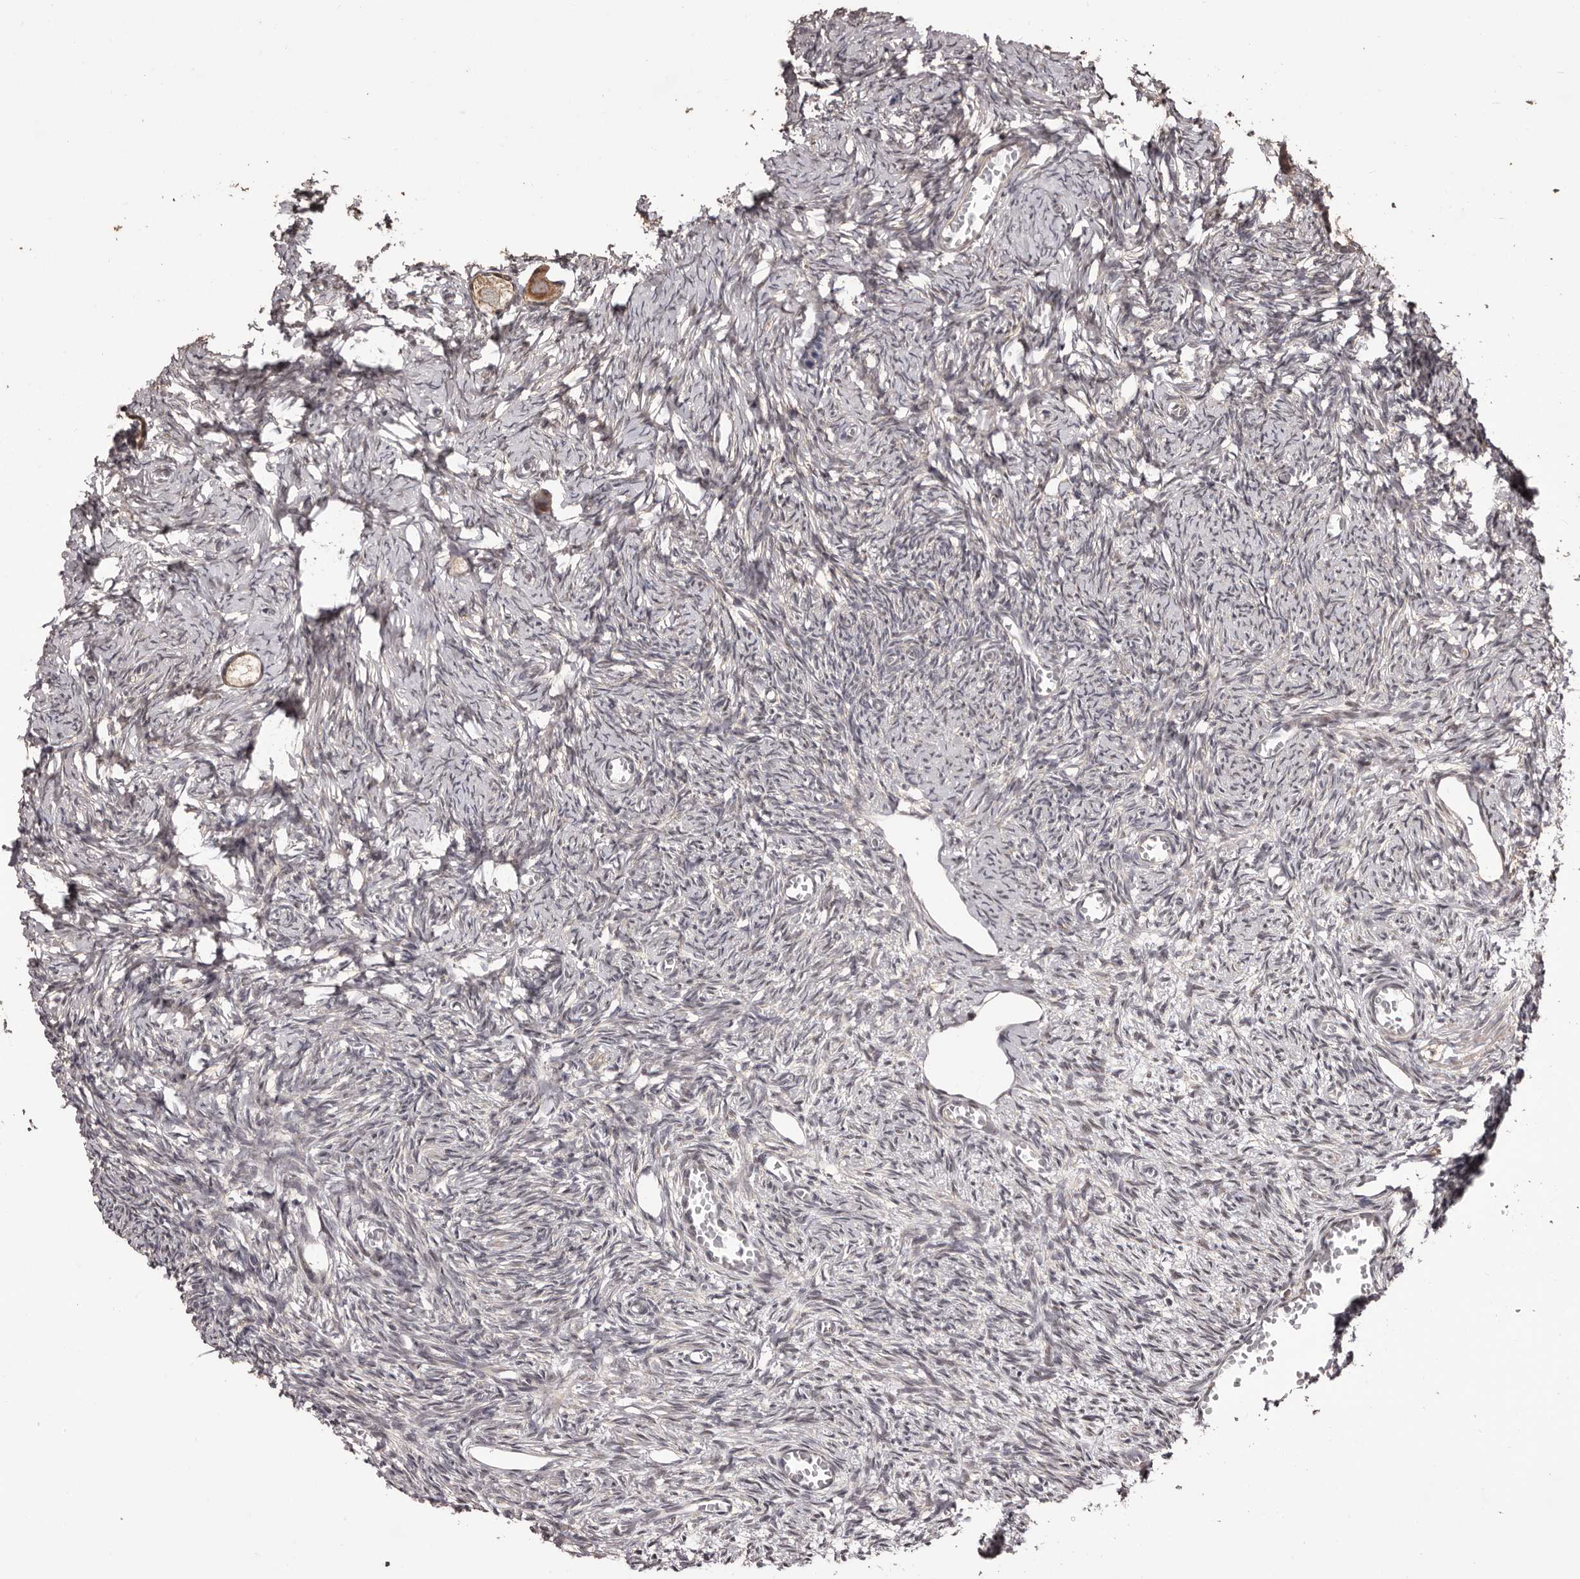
{"staining": {"intensity": "moderate", "quantity": ">75%", "location": "cytoplasmic/membranous"}, "tissue": "ovary", "cell_type": "Follicle cells", "image_type": "normal", "snomed": [{"axis": "morphology", "description": "Normal tissue, NOS"}, {"axis": "topography", "description": "Ovary"}], "caption": "Protein staining by immunohistochemistry (IHC) displays moderate cytoplasmic/membranous staining in approximately >75% of follicle cells in unremarkable ovary.", "gene": "ZCCHC7", "patient": {"sex": "female", "age": 27}}